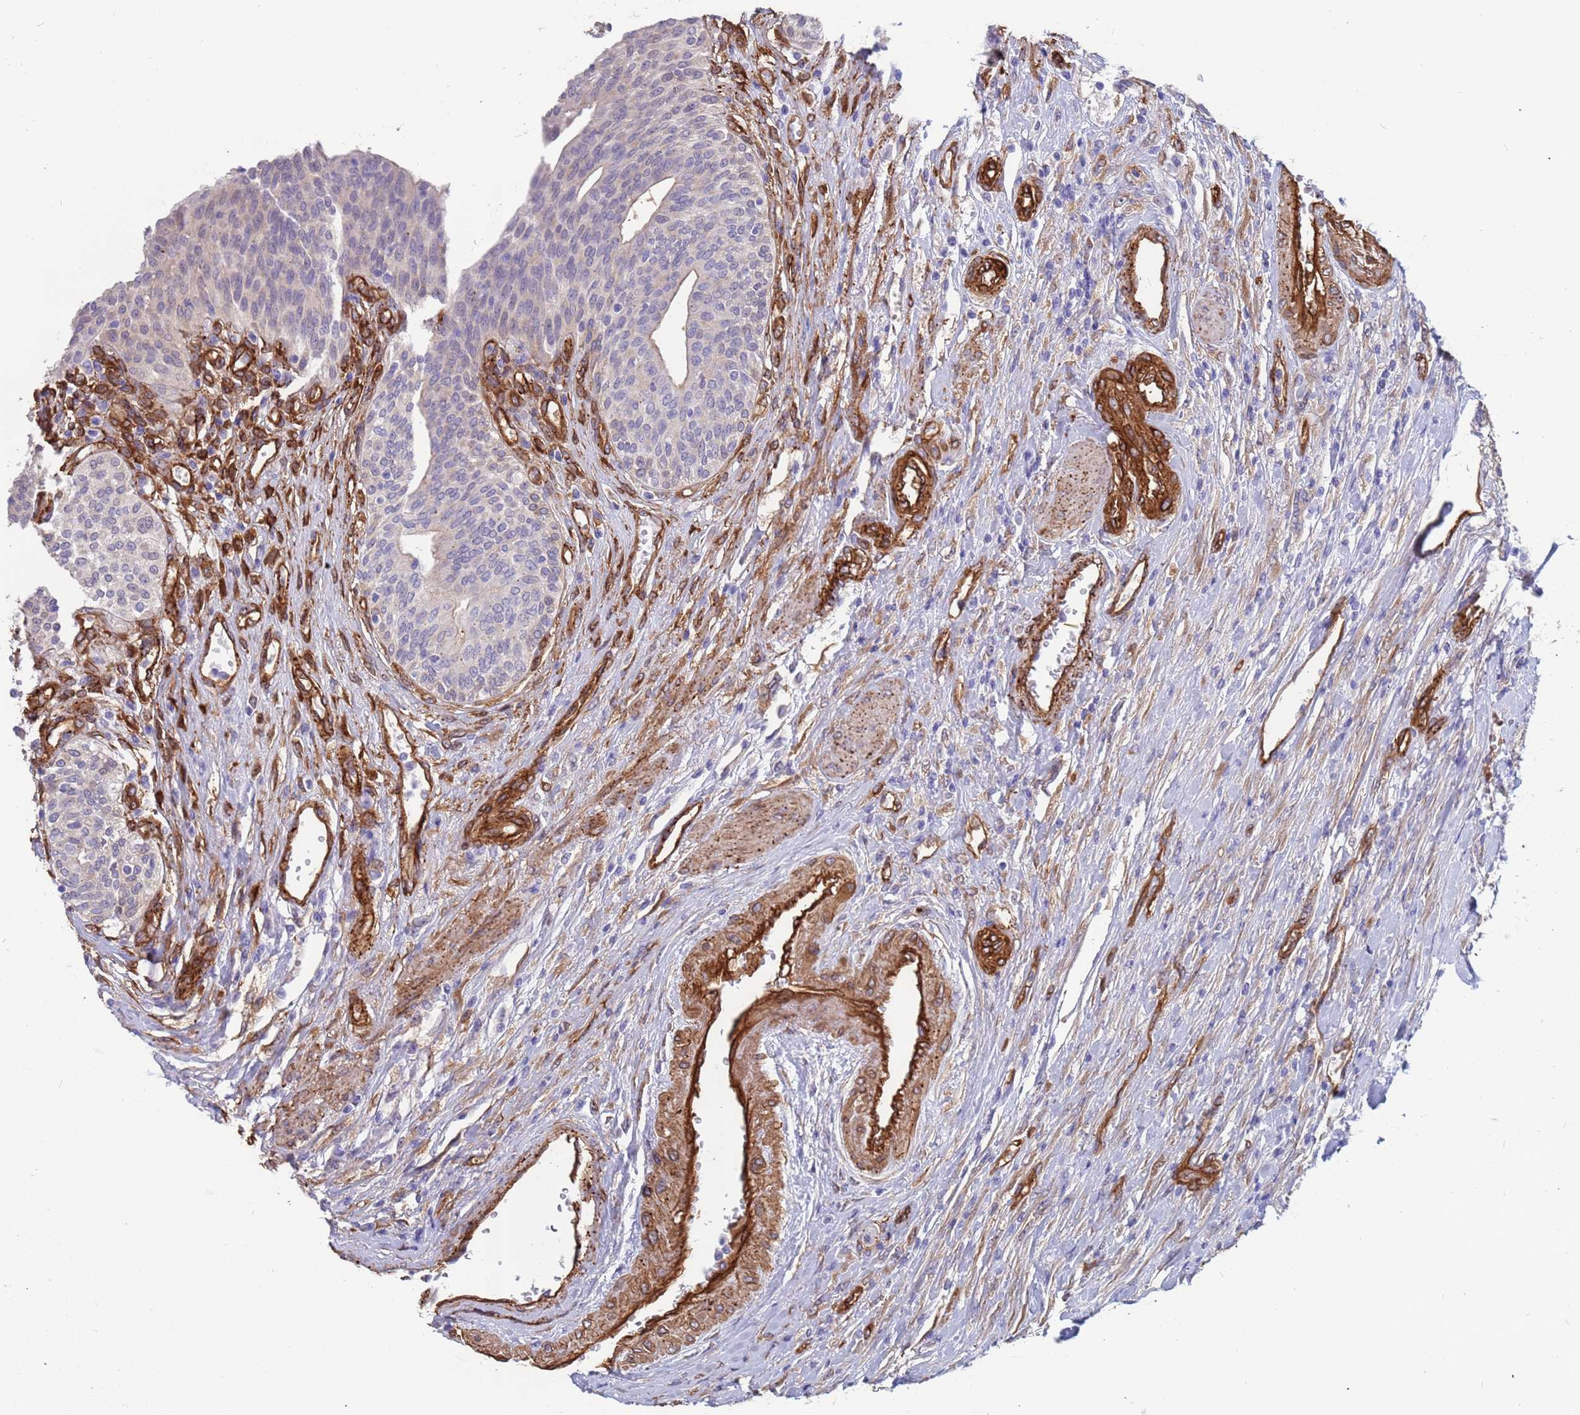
{"staining": {"intensity": "negative", "quantity": "none", "location": "none"}, "tissue": "urothelial cancer", "cell_type": "Tumor cells", "image_type": "cancer", "snomed": [{"axis": "morphology", "description": "Urothelial carcinoma, High grade"}, {"axis": "topography", "description": "Urinary bladder"}], "caption": "Urothelial cancer was stained to show a protein in brown. There is no significant expression in tumor cells.", "gene": "EHD2", "patient": {"sex": "female", "age": 79}}